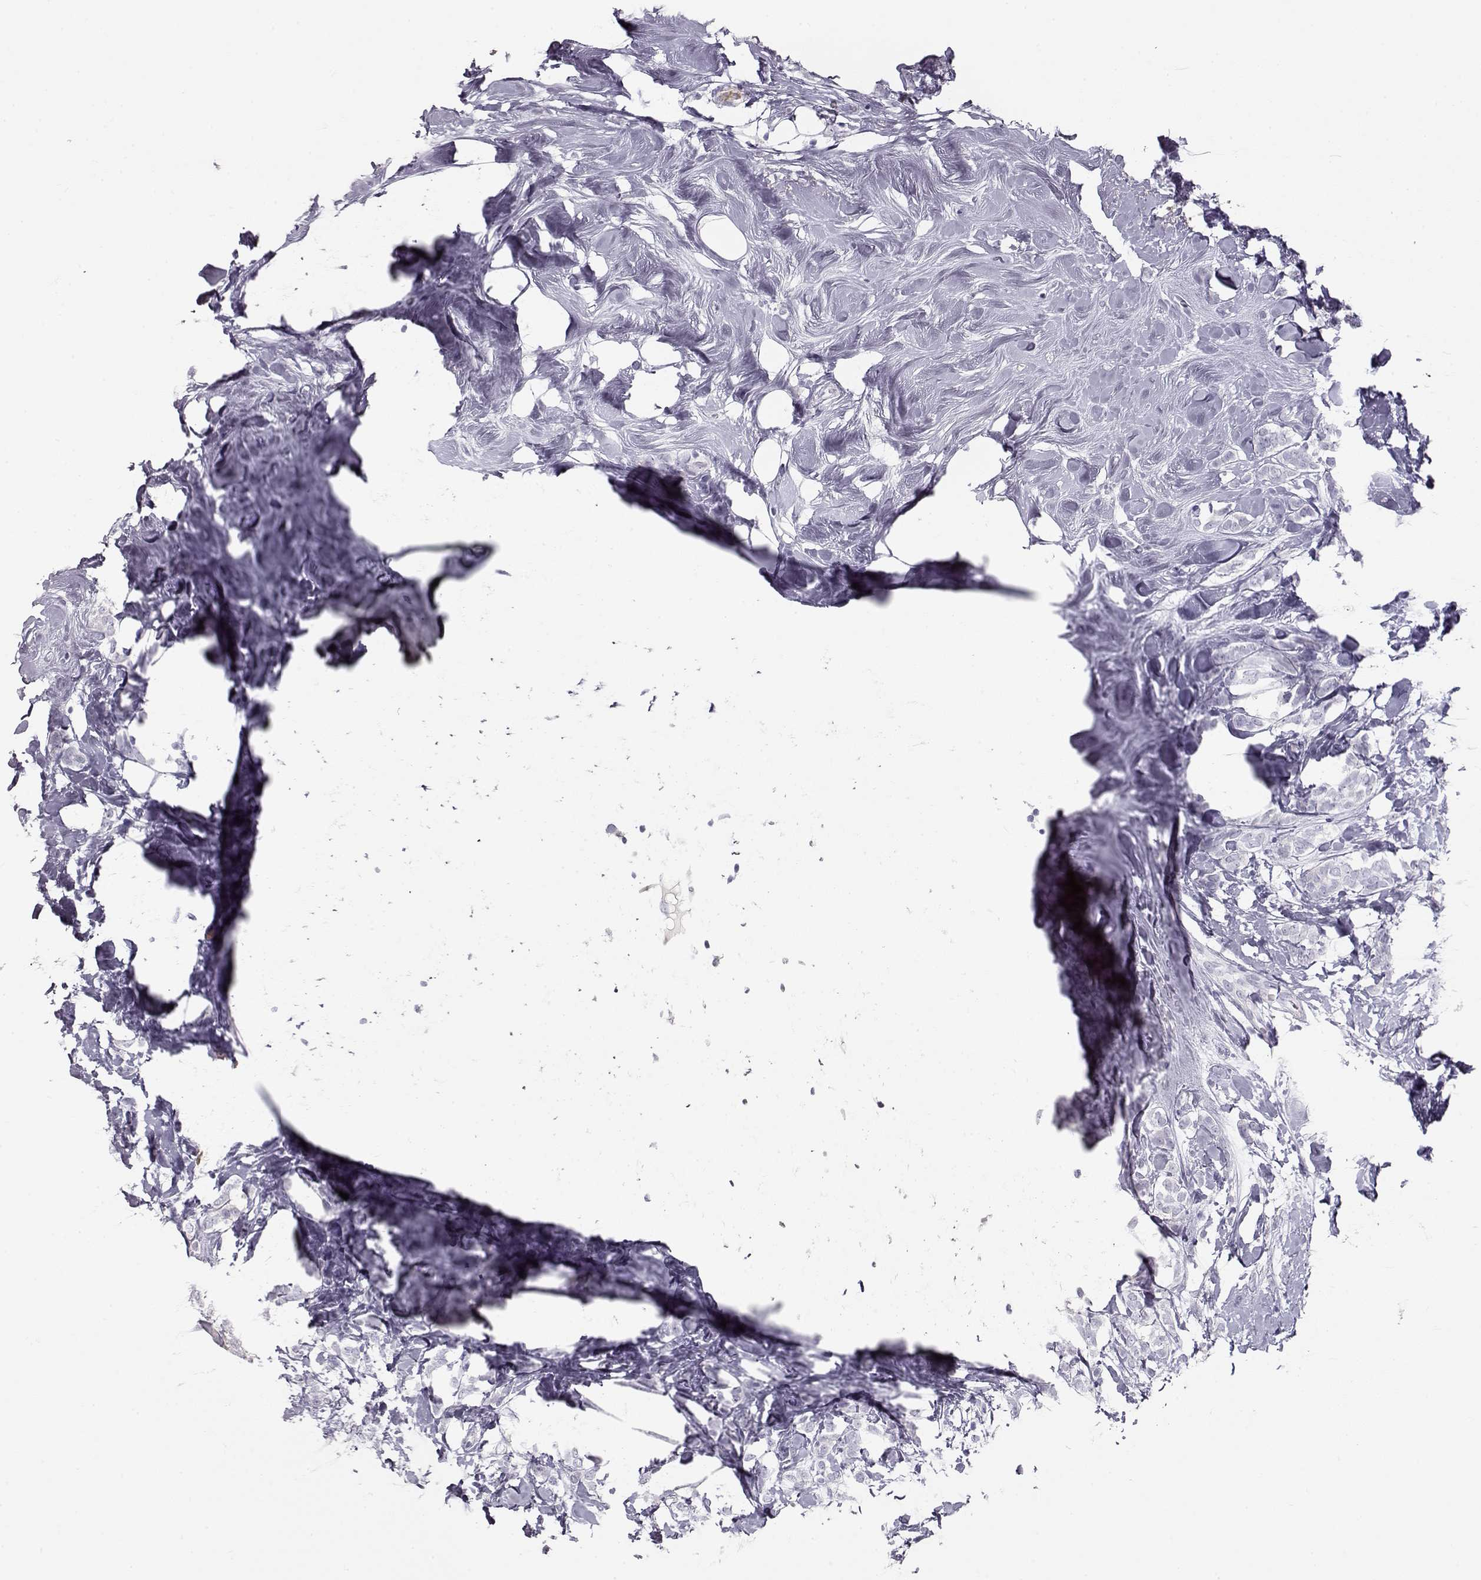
{"staining": {"intensity": "negative", "quantity": "none", "location": "none"}, "tissue": "breast cancer", "cell_type": "Tumor cells", "image_type": "cancer", "snomed": [{"axis": "morphology", "description": "Lobular carcinoma"}, {"axis": "topography", "description": "Breast"}], "caption": "This is a histopathology image of immunohistochemistry staining of breast cancer (lobular carcinoma), which shows no staining in tumor cells. (Brightfield microscopy of DAB (3,3'-diaminobenzidine) immunohistochemistry at high magnification).", "gene": "MIP", "patient": {"sex": "female", "age": 49}}